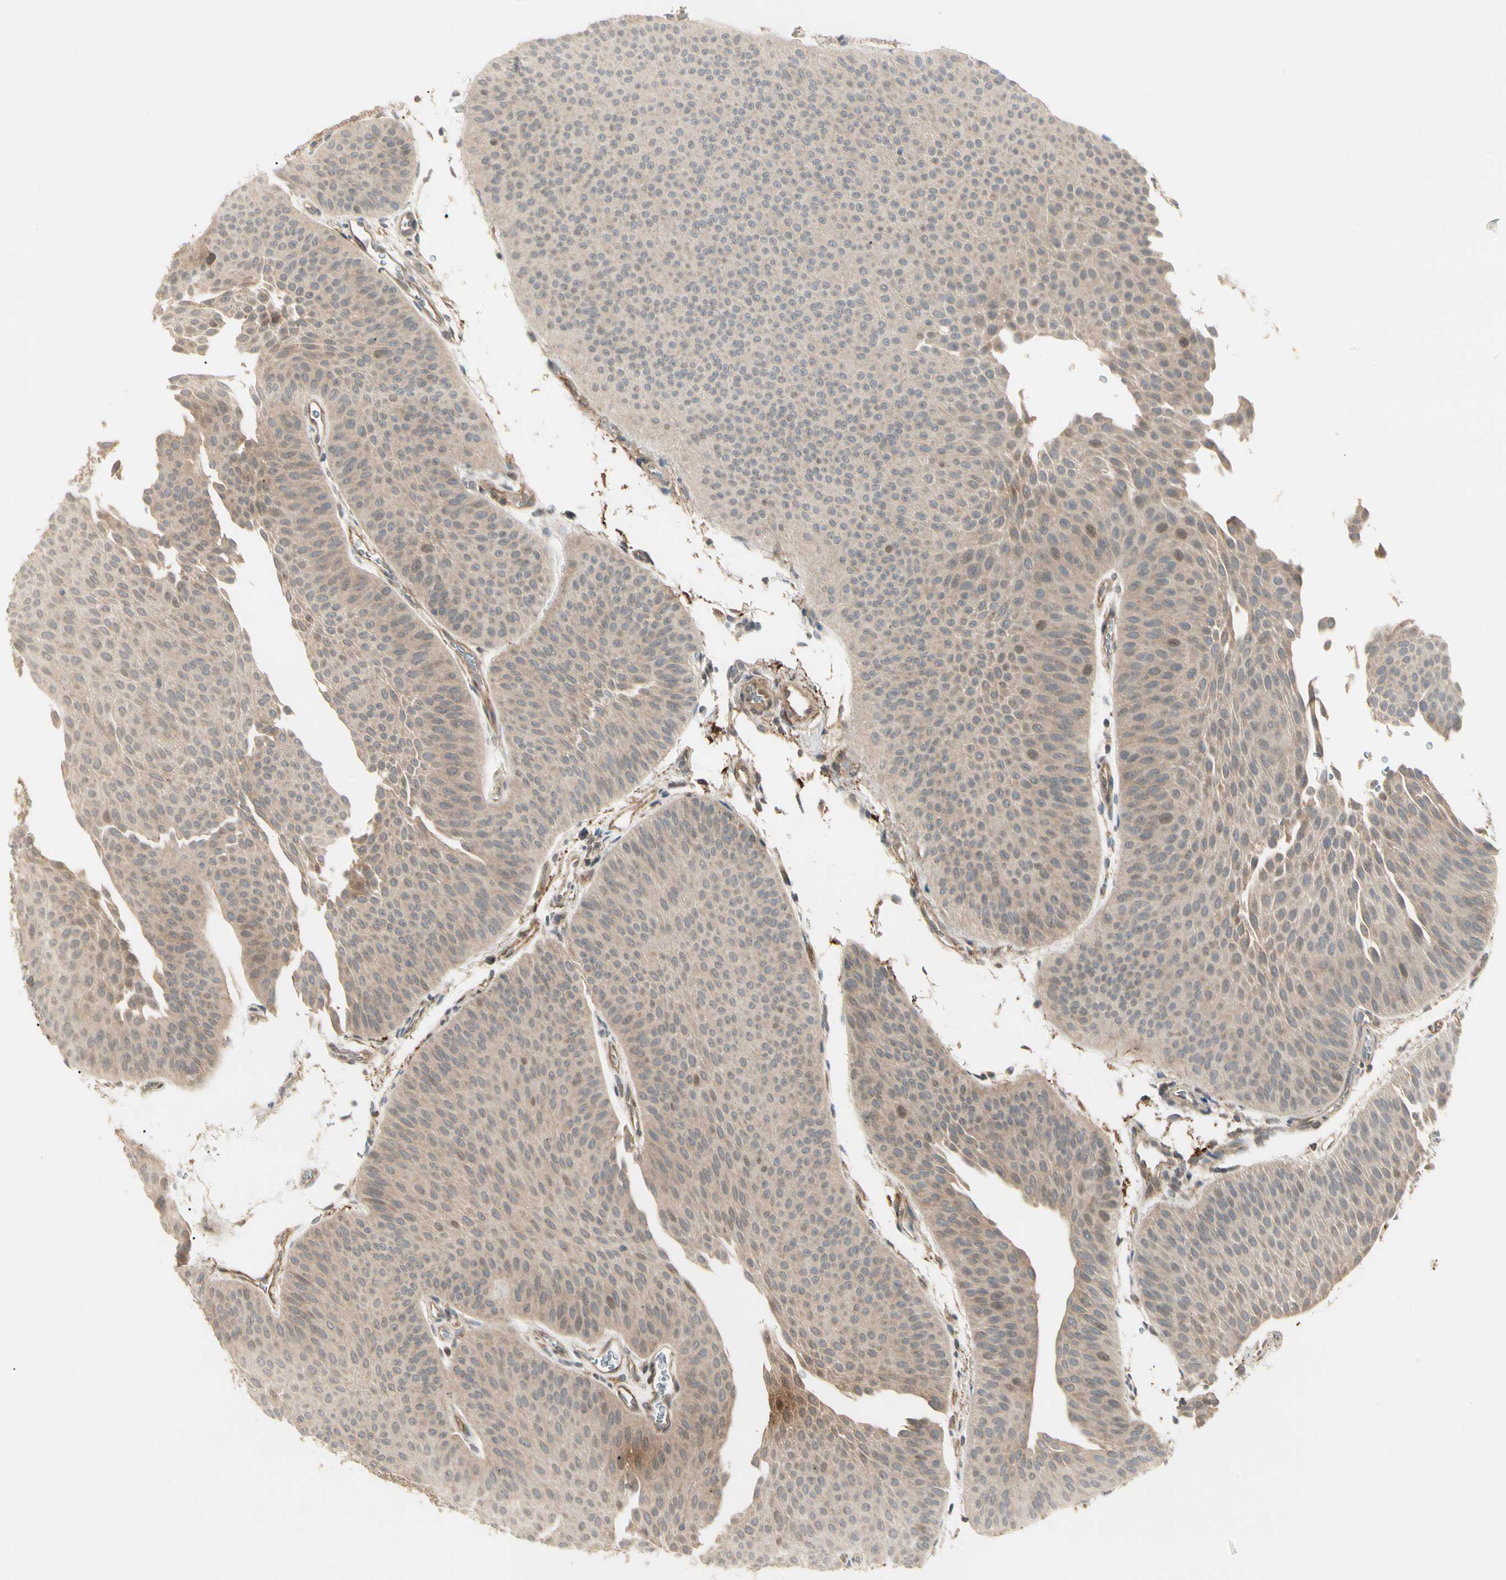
{"staining": {"intensity": "moderate", "quantity": ">75%", "location": "cytoplasmic/membranous"}, "tissue": "urothelial cancer", "cell_type": "Tumor cells", "image_type": "cancer", "snomed": [{"axis": "morphology", "description": "Urothelial carcinoma, Low grade"}, {"axis": "topography", "description": "Urinary bladder"}], "caption": "Immunohistochemical staining of low-grade urothelial carcinoma displays medium levels of moderate cytoplasmic/membranous protein positivity in about >75% of tumor cells. The protein is stained brown, and the nuclei are stained in blue (DAB (3,3'-diaminobenzidine) IHC with brightfield microscopy, high magnification).", "gene": "F2R", "patient": {"sex": "female", "age": 60}}